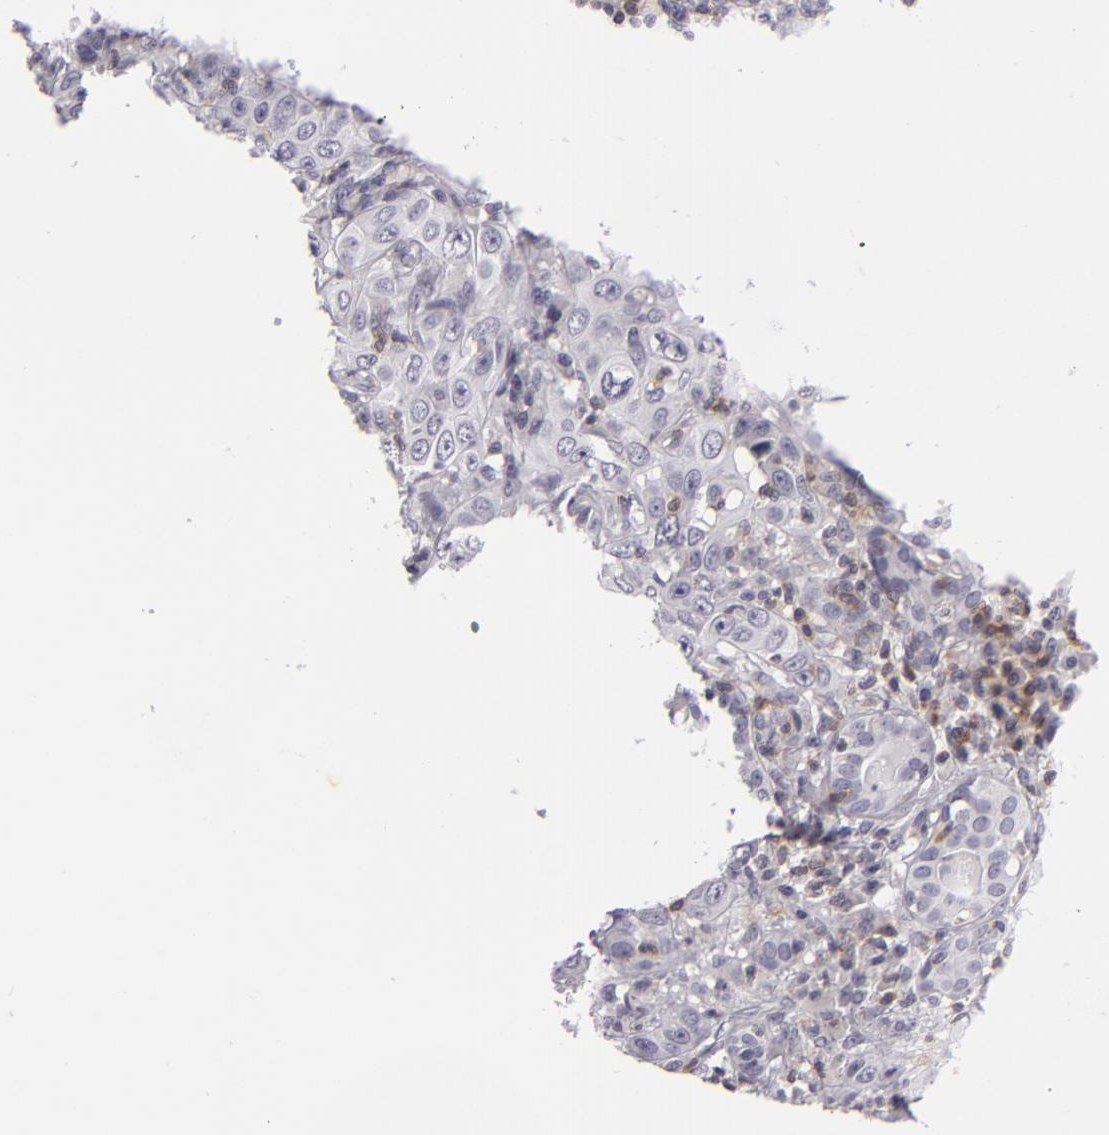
{"staining": {"intensity": "negative", "quantity": "none", "location": "none"}, "tissue": "skin cancer", "cell_type": "Tumor cells", "image_type": "cancer", "snomed": [{"axis": "morphology", "description": "Squamous cell carcinoma, NOS"}, {"axis": "topography", "description": "Skin"}], "caption": "Immunohistochemical staining of human skin cancer displays no significant expression in tumor cells.", "gene": "KCNAB2", "patient": {"sex": "male", "age": 84}}